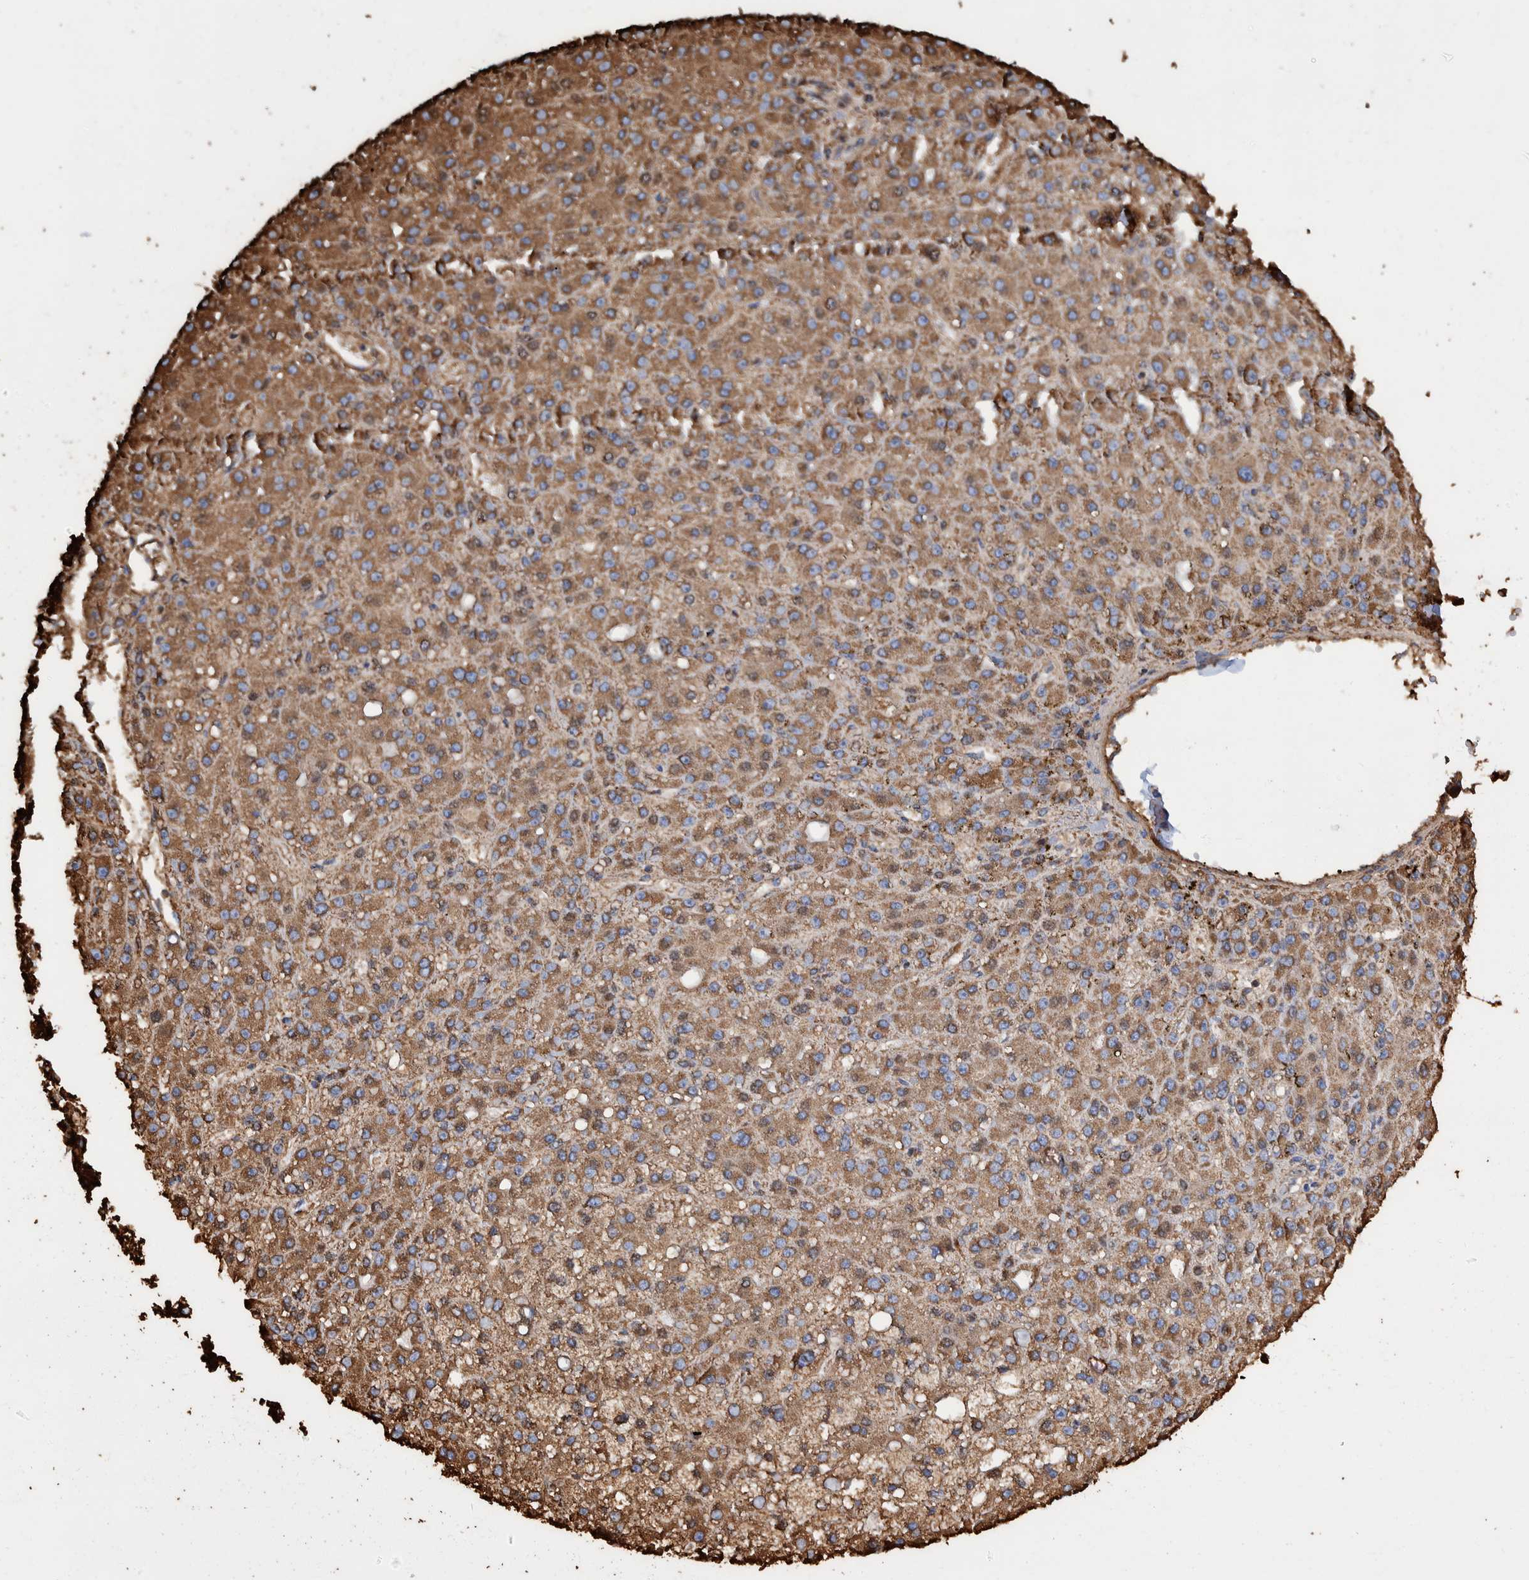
{"staining": {"intensity": "moderate", "quantity": ">75%", "location": "cytoplasmic/membranous"}, "tissue": "liver cancer", "cell_type": "Tumor cells", "image_type": "cancer", "snomed": [{"axis": "morphology", "description": "Carcinoma, Hepatocellular, NOS"}, {"axis": "topography", "description": "Liver"}], "caption": "Liver hepatocellular carcinoma stained with a brown dye exhibits moderate cytoplasmic/membranous positive expression in about >75% of tumor cells.", "gene": "VPS26C", "patient": {"sex": "male", "age": 67}}